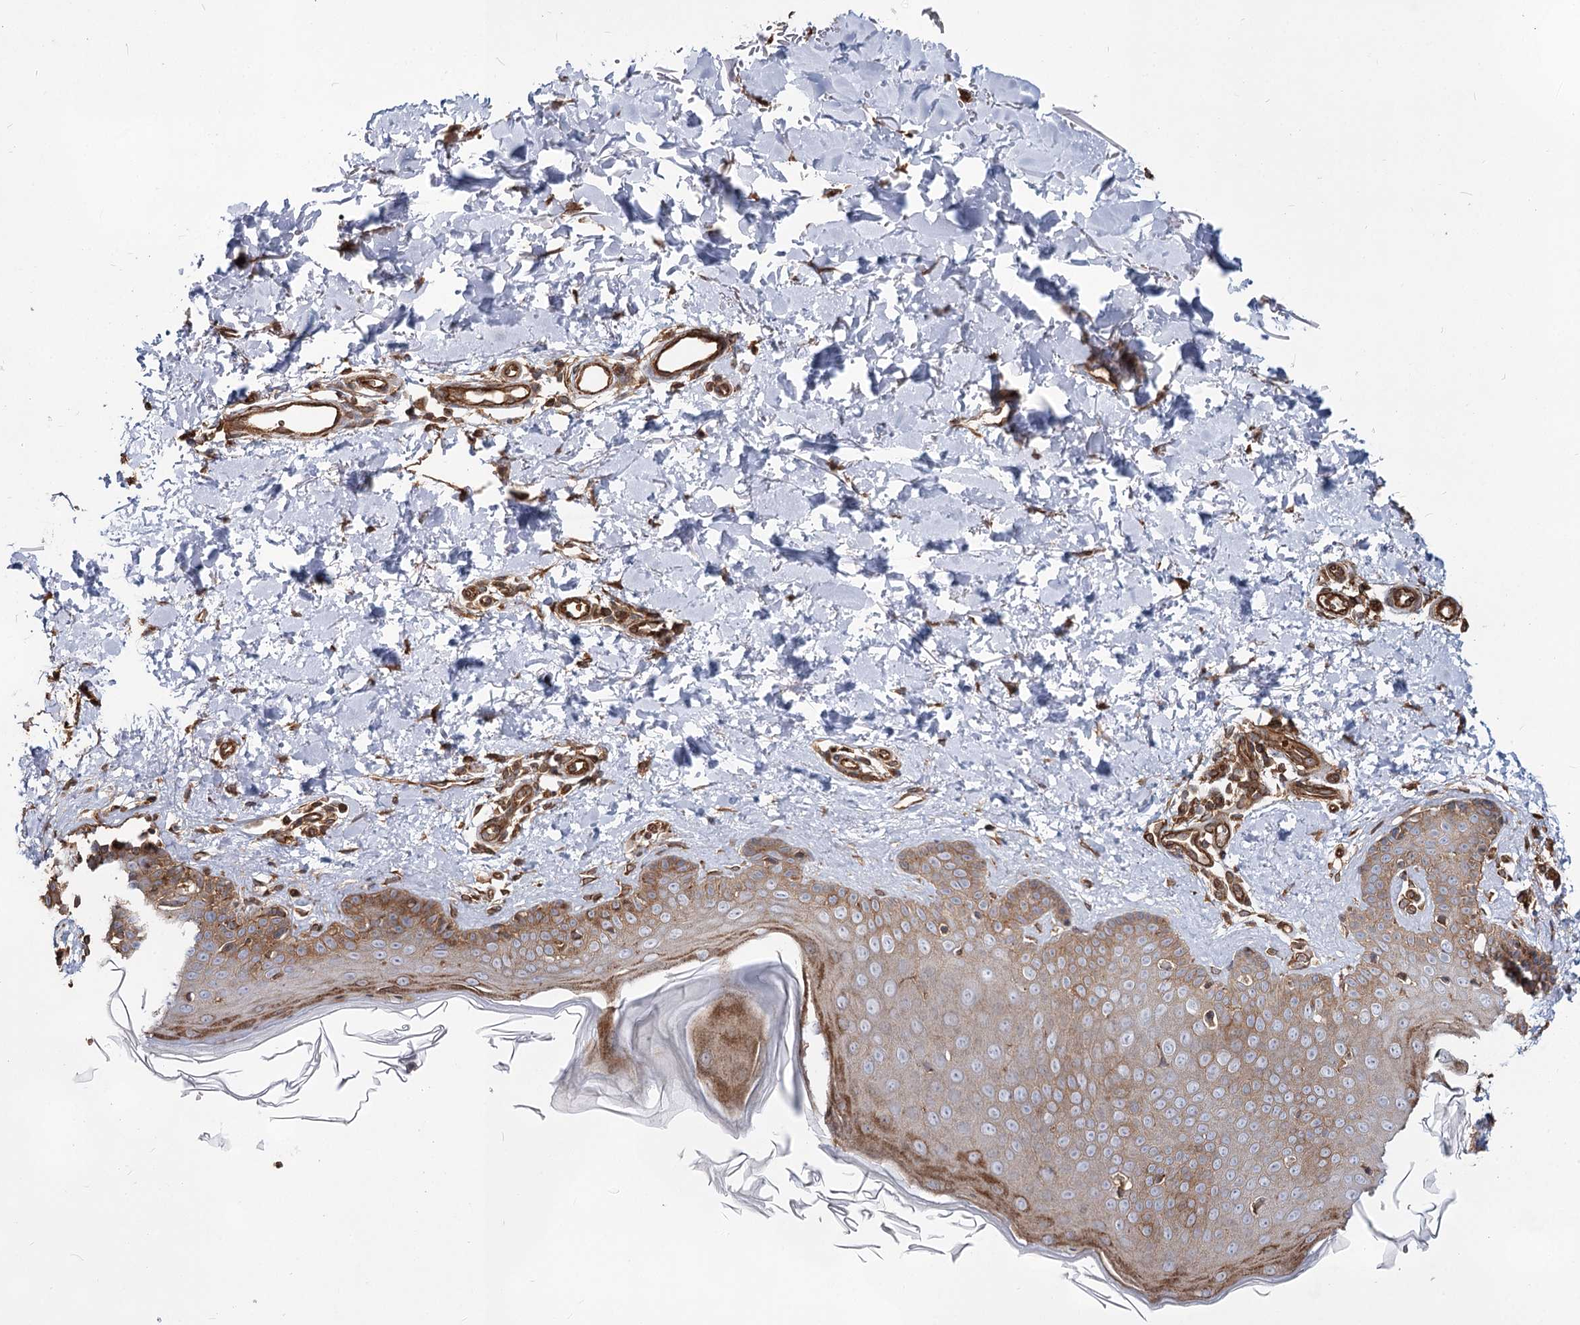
{"staining": {"intensity": "strong", "quantity": ">75%", "location": "cytoplasmic/membranous"}, "tissue": "skin", "cell_type": "Fibroblasts", "image_type": "normal", "snomed": [{"axis": "morphology", "description": "Normal tissue, NOS"}, {"axis": "topography", "description": "Skin"}], "caption": "DAB (3,3'-diaminobenzidine) immunohistochemical staining of normal skin exhibits strong cytoplasmic/membranous protein expression in approximately >75% of fibroblasts.", "gene": "IQSEC1", "patient": {"sex": "male", "age": 52}}